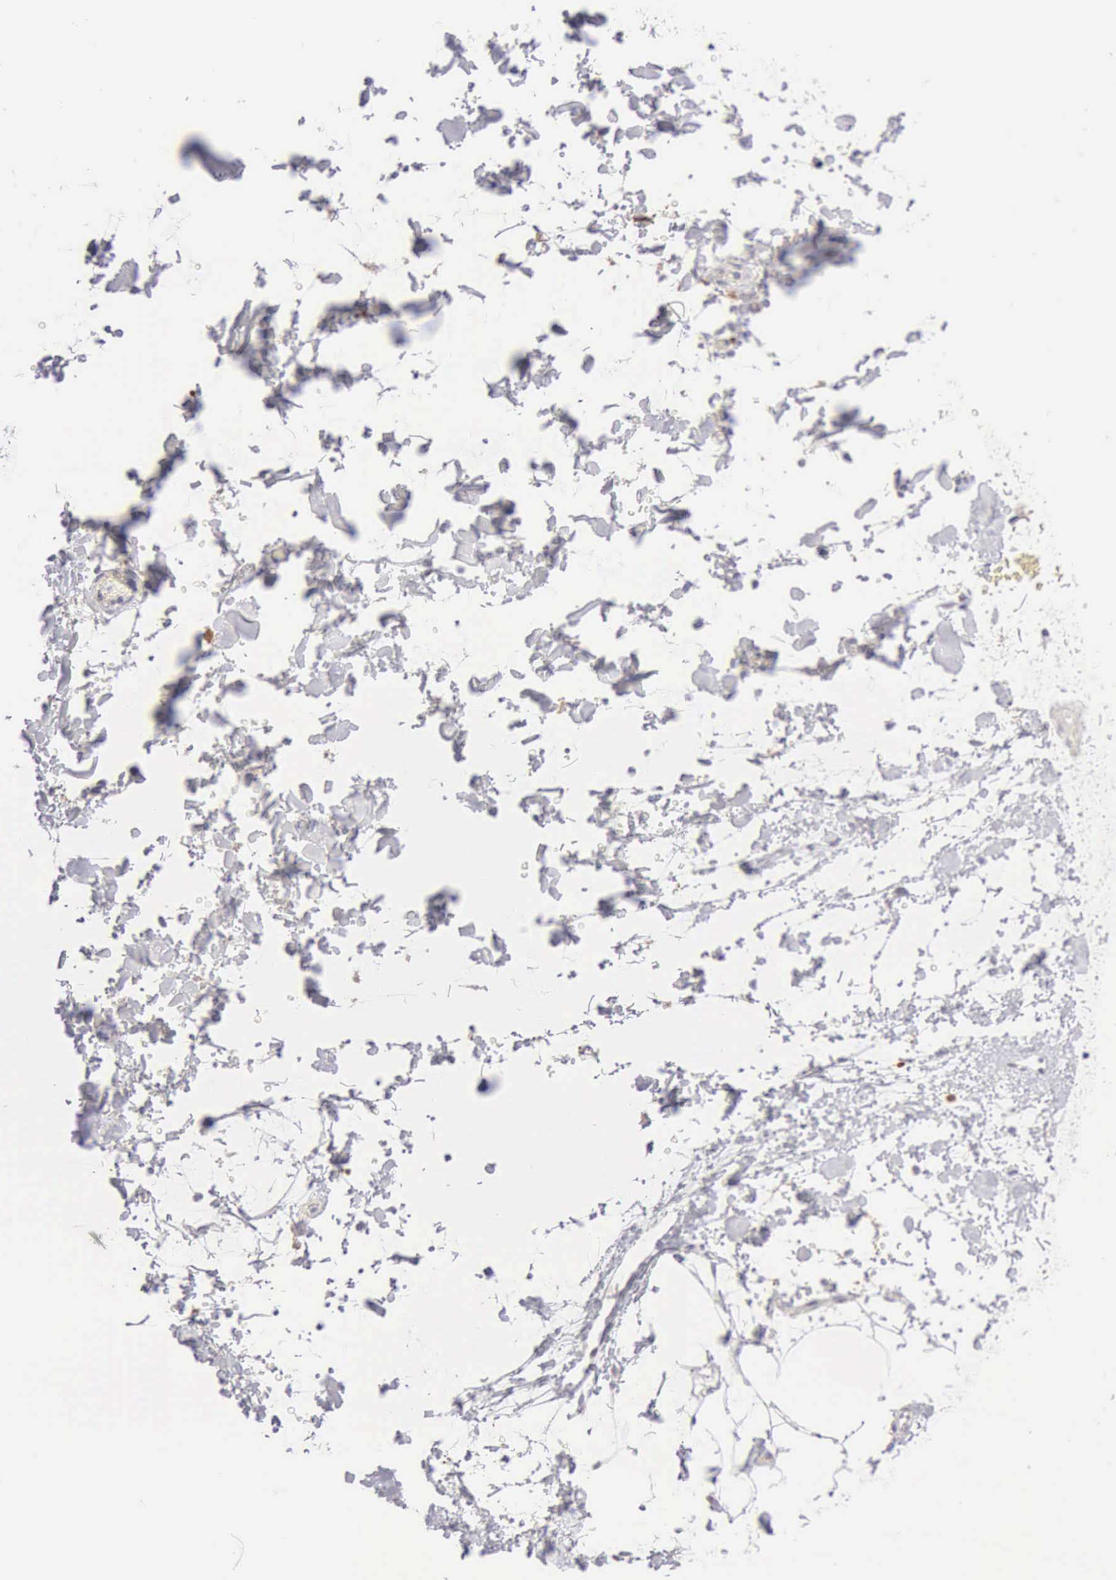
{"staining": {"intensity": "negative", "quantity": "none", "location": "none"}, "tissue": "adipose tissue", "cell_type": "Adipocytes", "image_type": "normal", "snomed": [{"axis": "morphology", "description": "Normal tissue, NOS"}, {"axis": "topography", "description": "Soft tissue"}], "caption": "A high-resolution photomicrograph shows IHC staining of unremarkable adipose tissue, which shows no significant staining in adipocytes.", "gene": "RNASE1", "patient": {"sex": "male", "age": 72}}